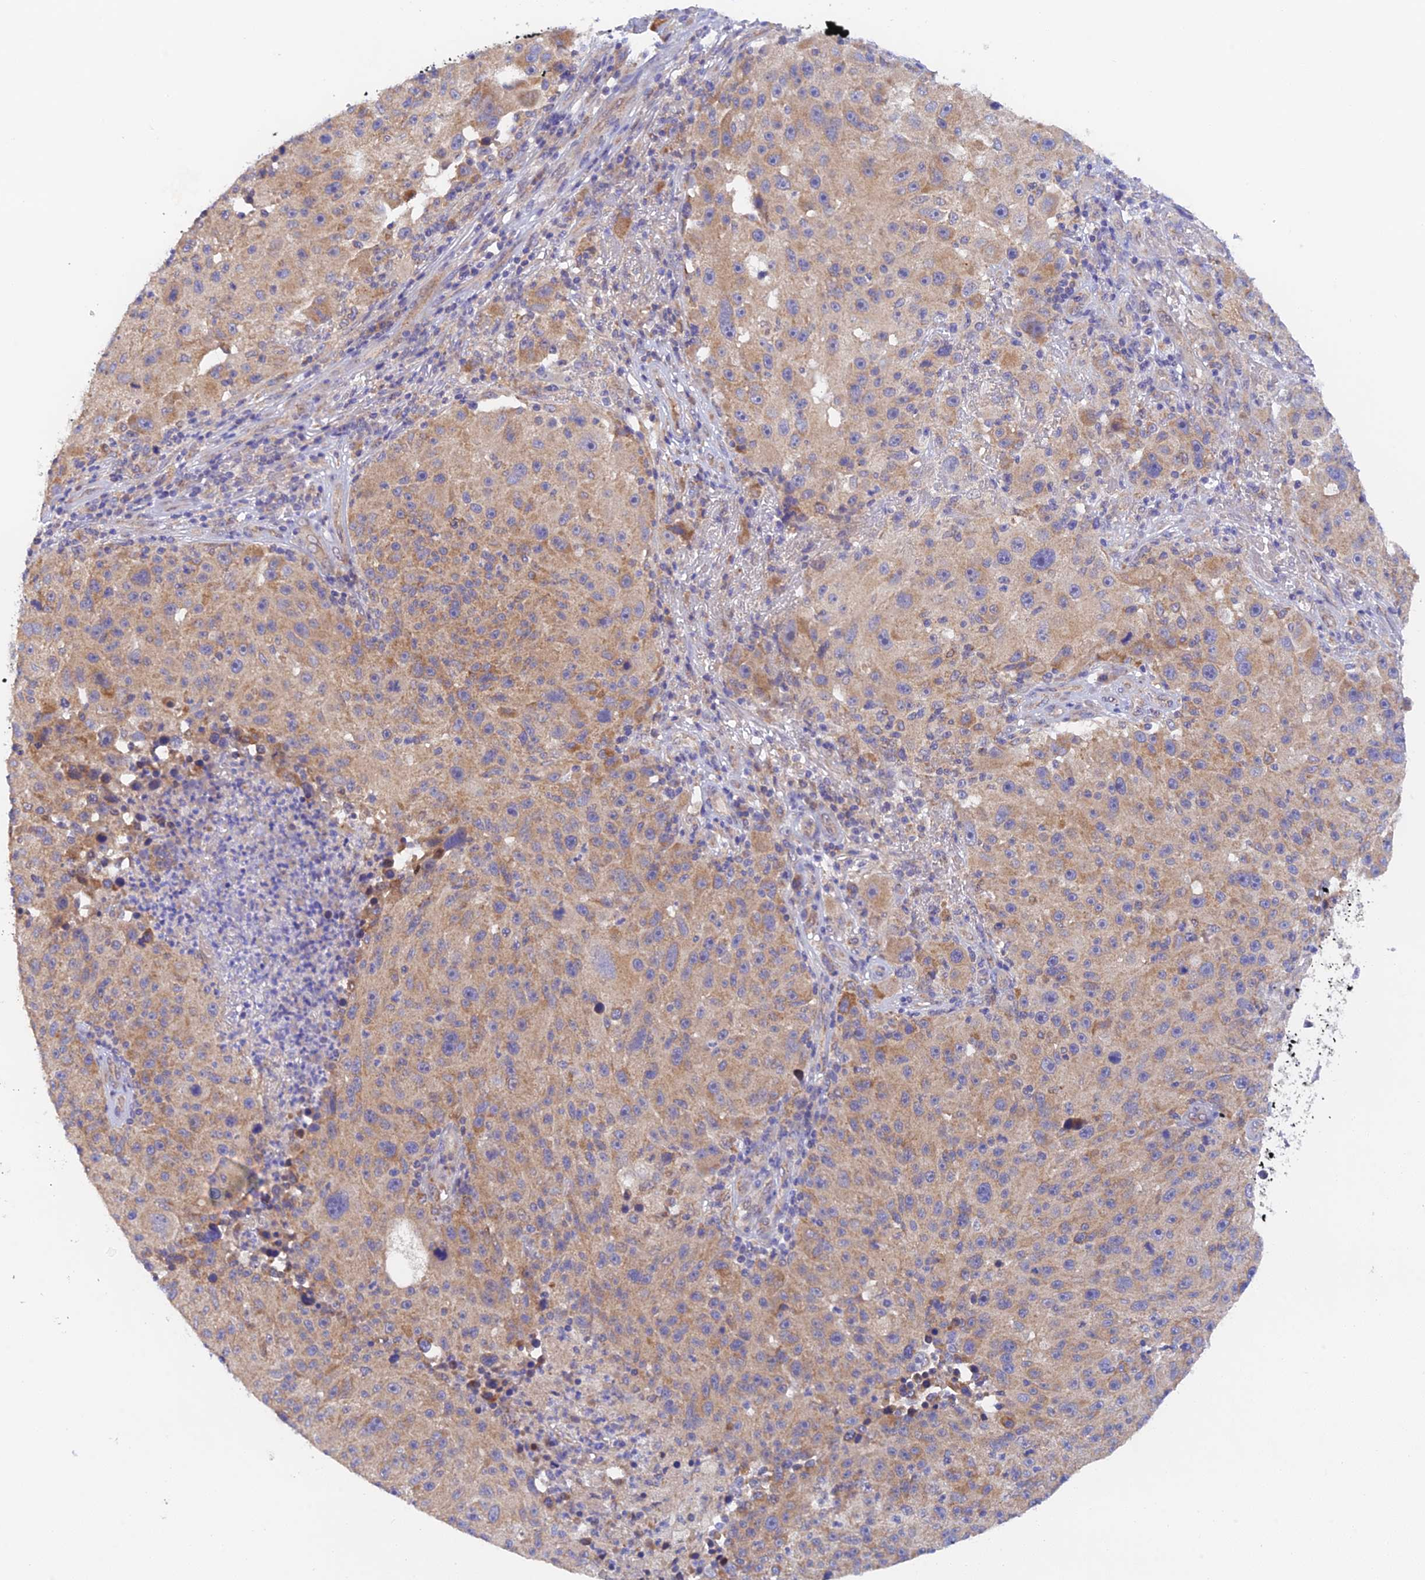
{"staining": {"intensity": "moderate", "quantity": ">75%", "location": "cytoplasmic/membranous"}, "tissue": "melanoma", "cell_type": "Tumor cells", "image_type": "cancer", "snomed": [{"axis": "morphology", "description": "Malignant melanoma, NOS"}, {"axis": "topography", "description": "Skin"}], "caption": "A histopathology image of malignant melanoma stained for a protein displays moderate cytoplasmic/membranous brown staining in tumor cells. Nuclei are stained in blue.", "gene": "RANBP6", "patient": {"sex": "male", "age": 53}}